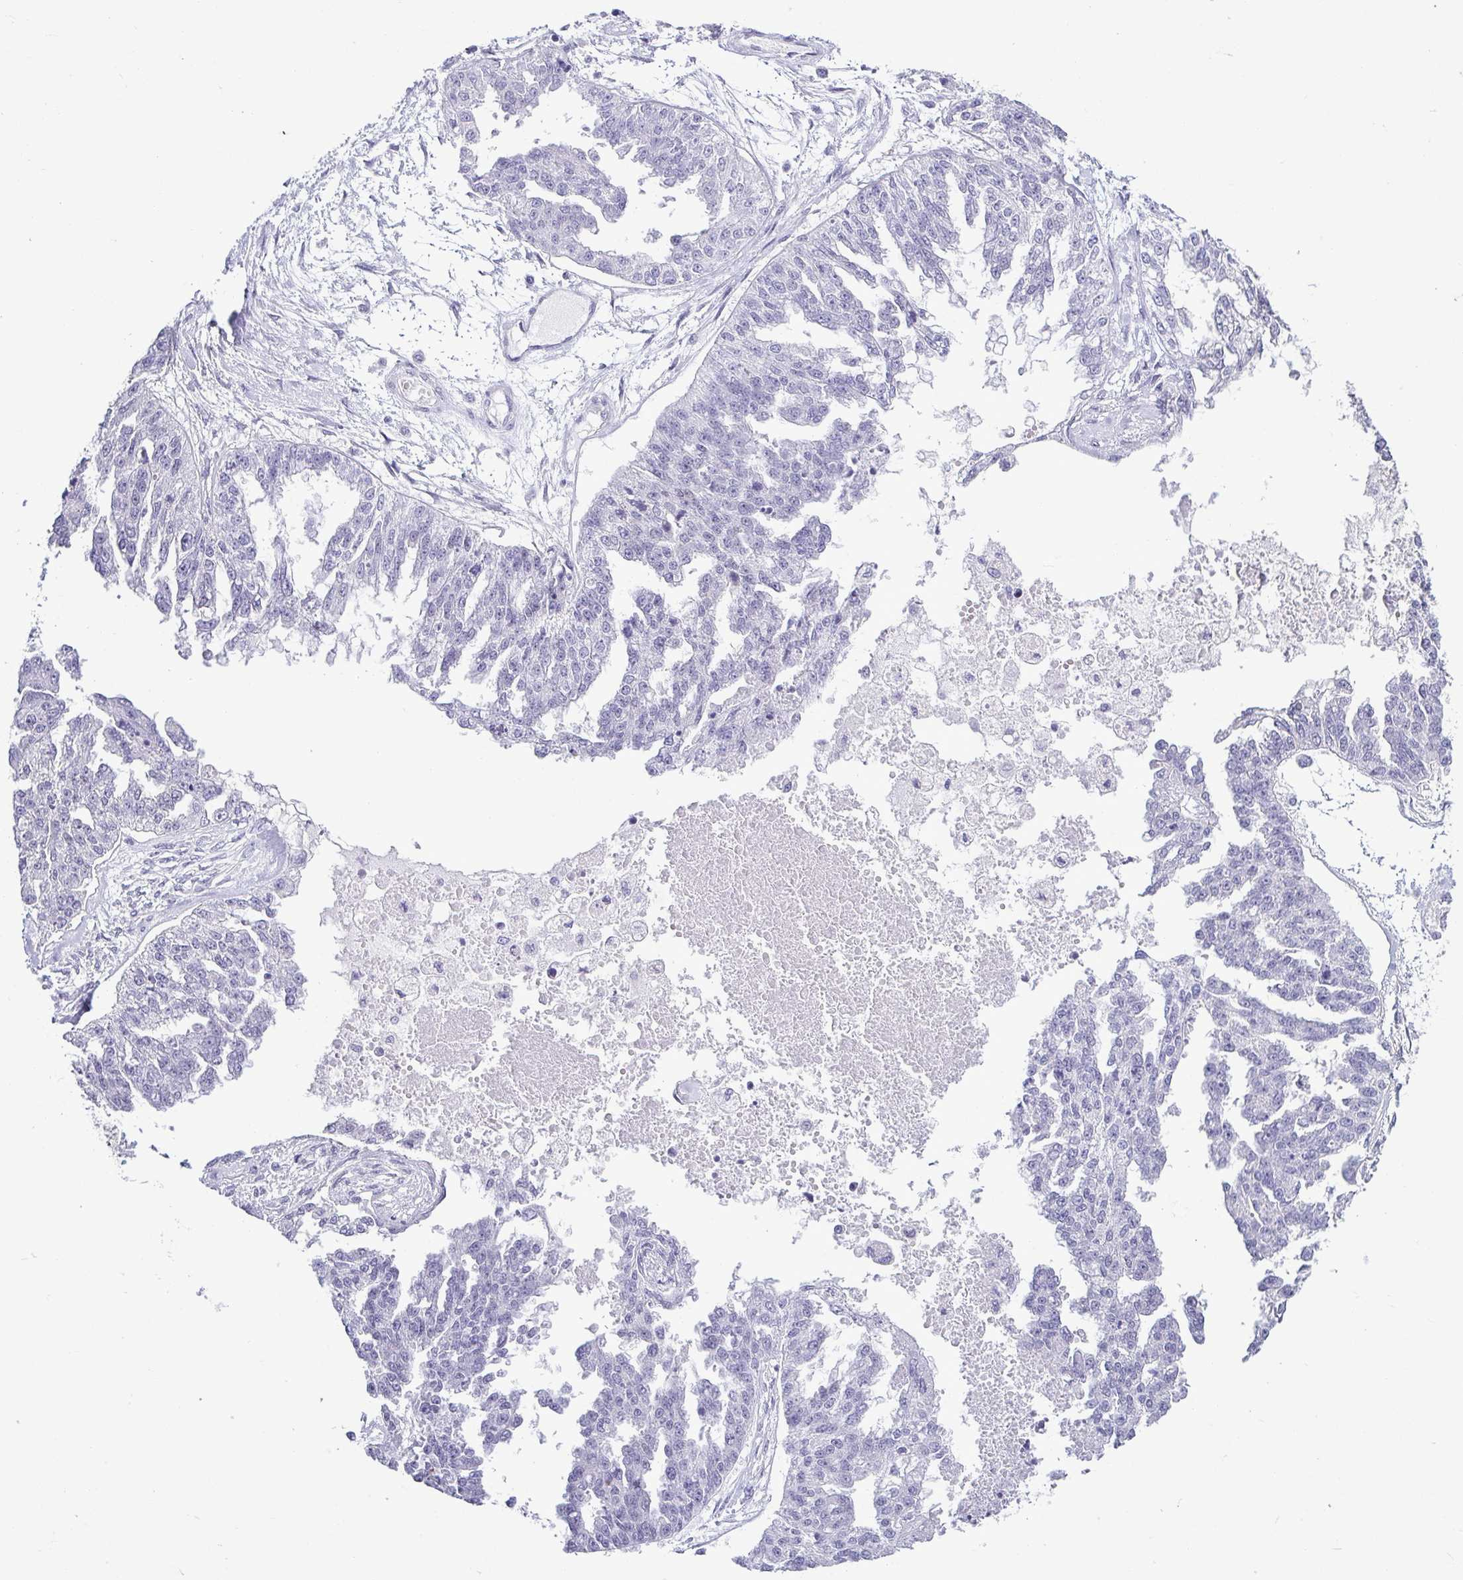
{"staining": {"intensity": "negative", "quantity": "none", "location": "none"}, "tissue": "ovarian cancer", "cell_type": "Tumor cells", "image_type": "cancer", "snomed": [{"axis": "morphology", "description": "Cystadenocarcinoma, serous, NOS"}, {"axis": "topography", "description": "Ovary"}], "caption": "IHC histopathology image of neoplastic tissue: human ovarian cancer (serous cystadenocarcinoma) stained with DAB (3,3'-diaminobenzidine) exhibits no significant protein positivity in tumor cells.", "gene": "RBM3", "patient": {"sex": "female", "age": 58}}